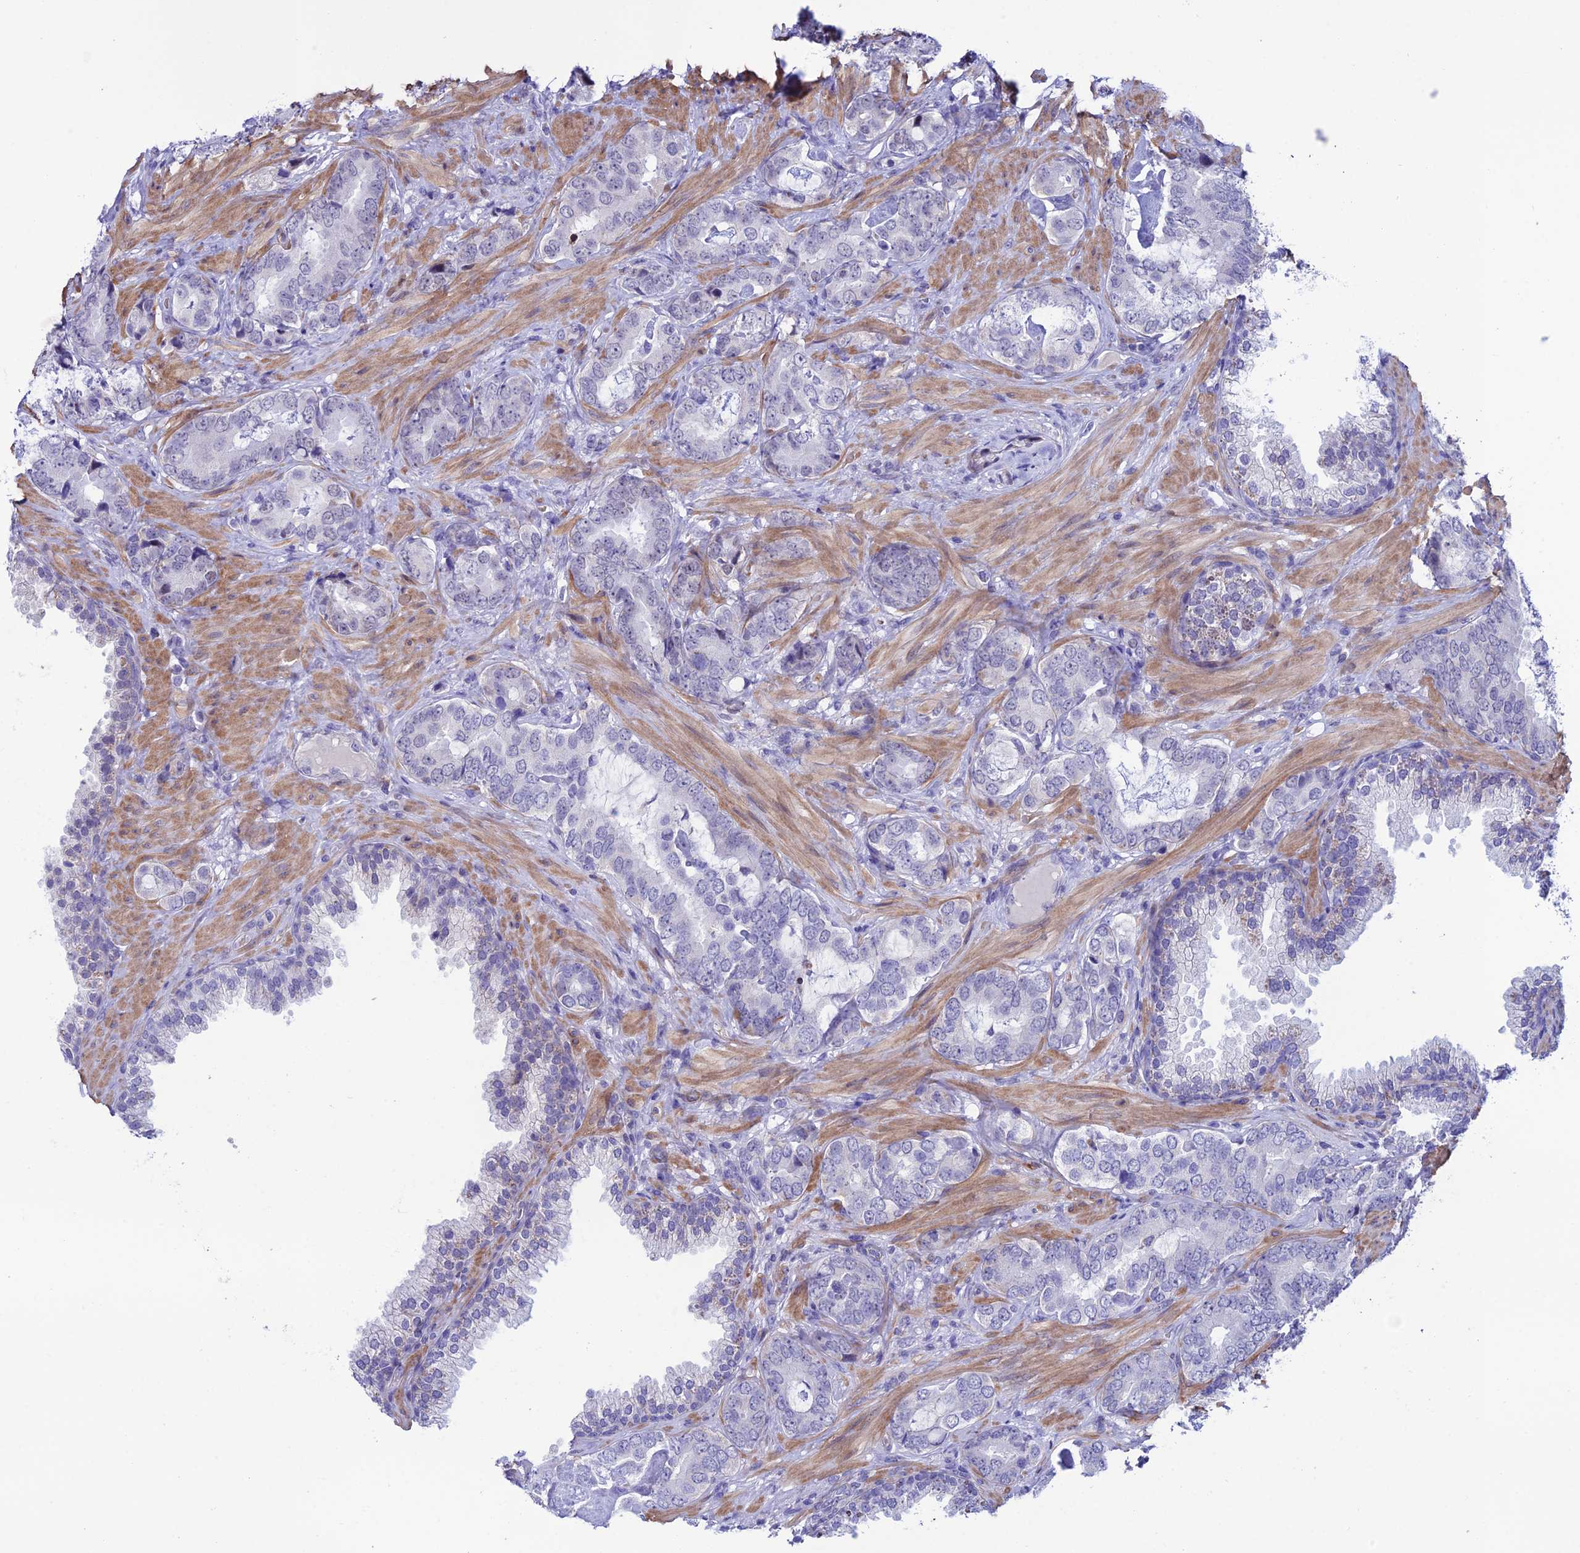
{"staining": {"intensity": "negative", "quantity": "none", "location": "none"}, "tissue": "prostate cancer", "cell_type": "Tumor cells", "image_type": "cancer", "snomed": [{"axis": "morphology", "description": "Adenocarcinoma, High grade"}, {"axis": "topography", "description": "Prostate"}], "caption": "This is an immunohistochemistry (IHC) micrograph of prostate cancer (adenocarcinoma (high-grade)). There is no expression in tumor cells.", "gene": "COL6A6", "patient": {"sex": "male", "age": 71}}